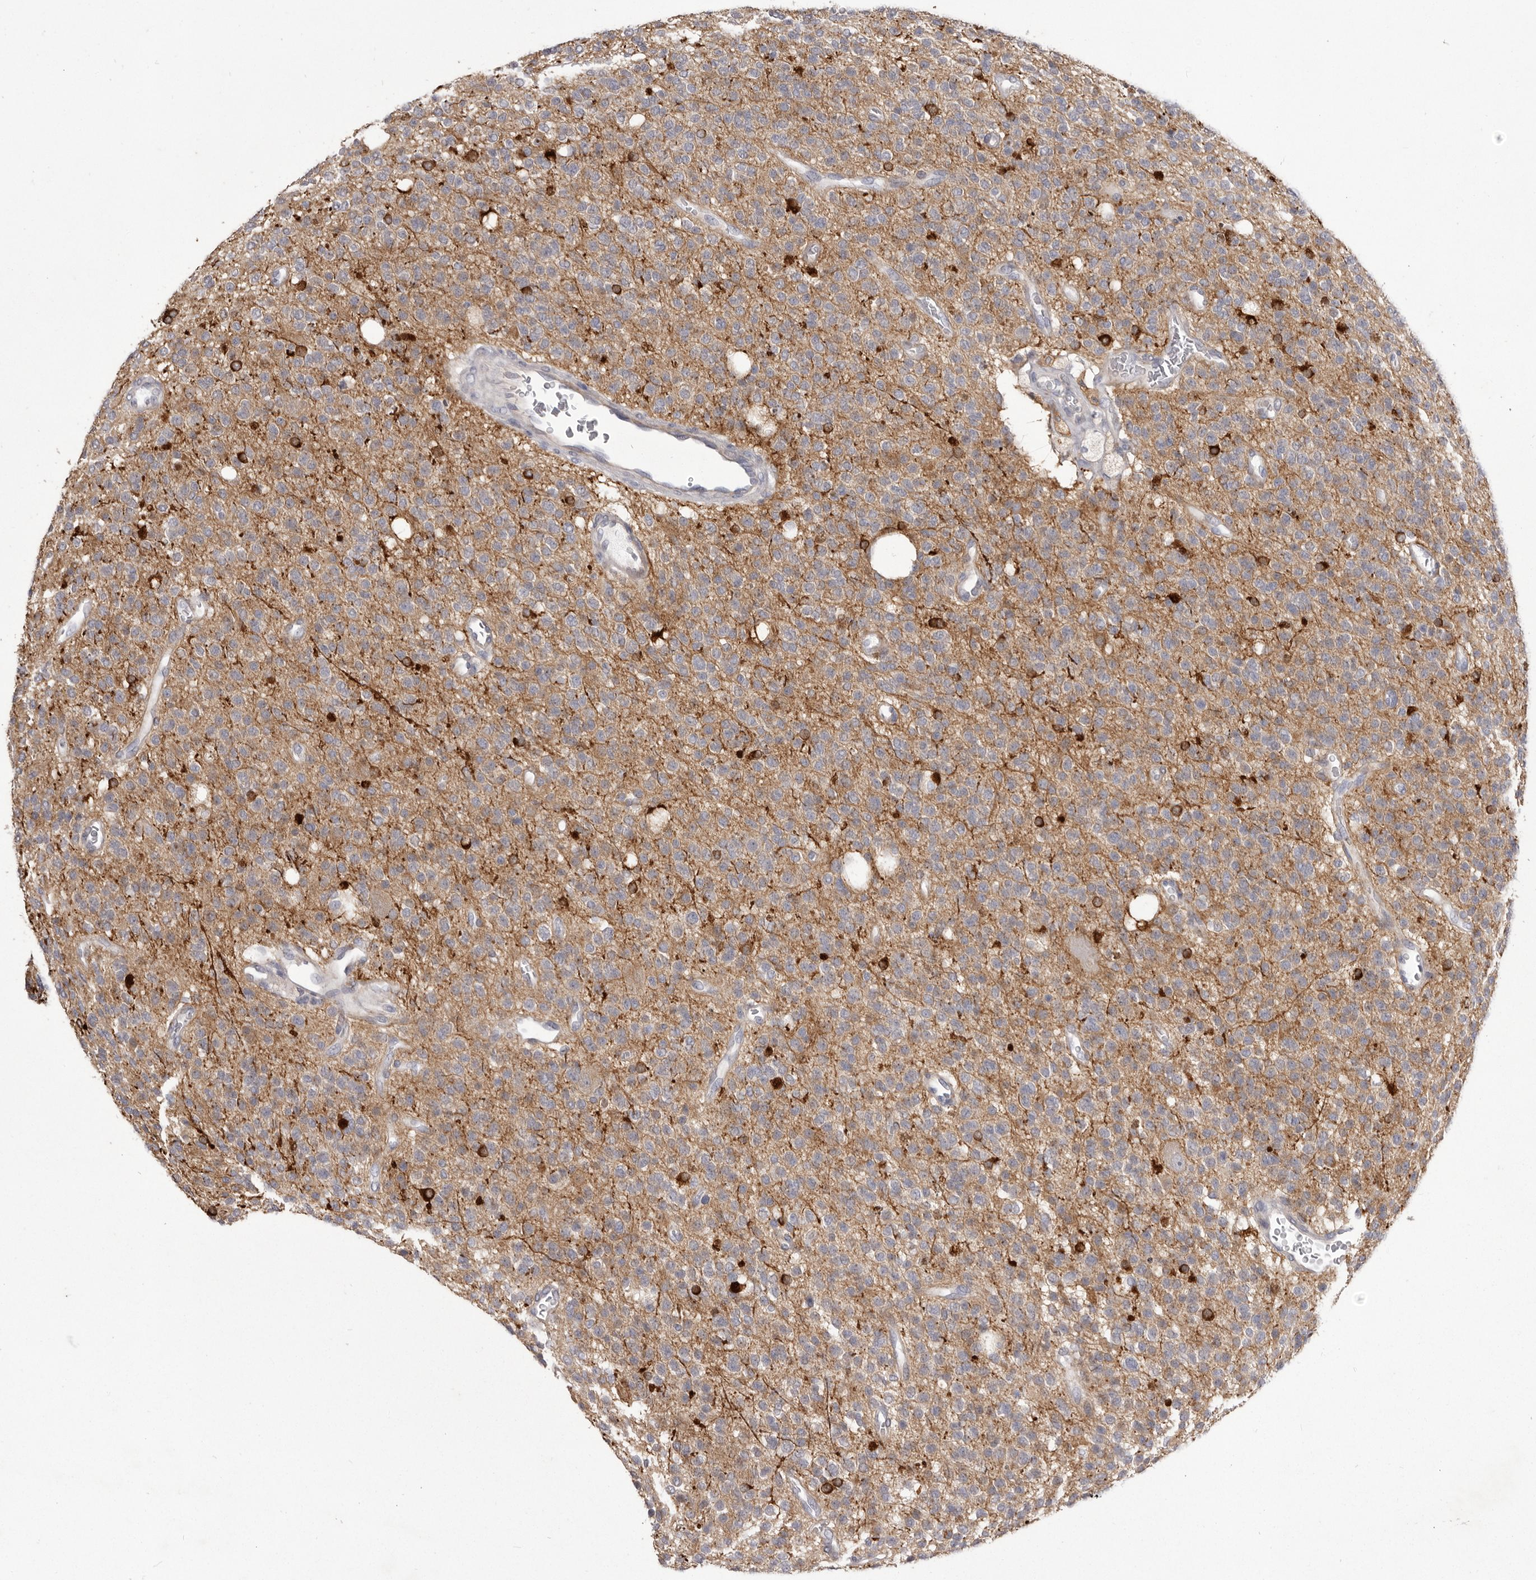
{"staining": {"intensity": "weak", "quantity": "<25%", "location": "cytoplasmic/membranous"}, "tissue": "glioma", "cell_type": "Tumor cells", "image_type": "cancer", "snomed": [{"axis": "morphology", "description": "Glioma, malignant, High grade"}, {"axis": "topography", "description": "Brain"}], "caption": "This is an IHC photomicrograph of human high-grade glioma (malignant). There is no staining in tumor cells.", "gene": "VPS45", "patient": {"sex": "male", "age": 34}}